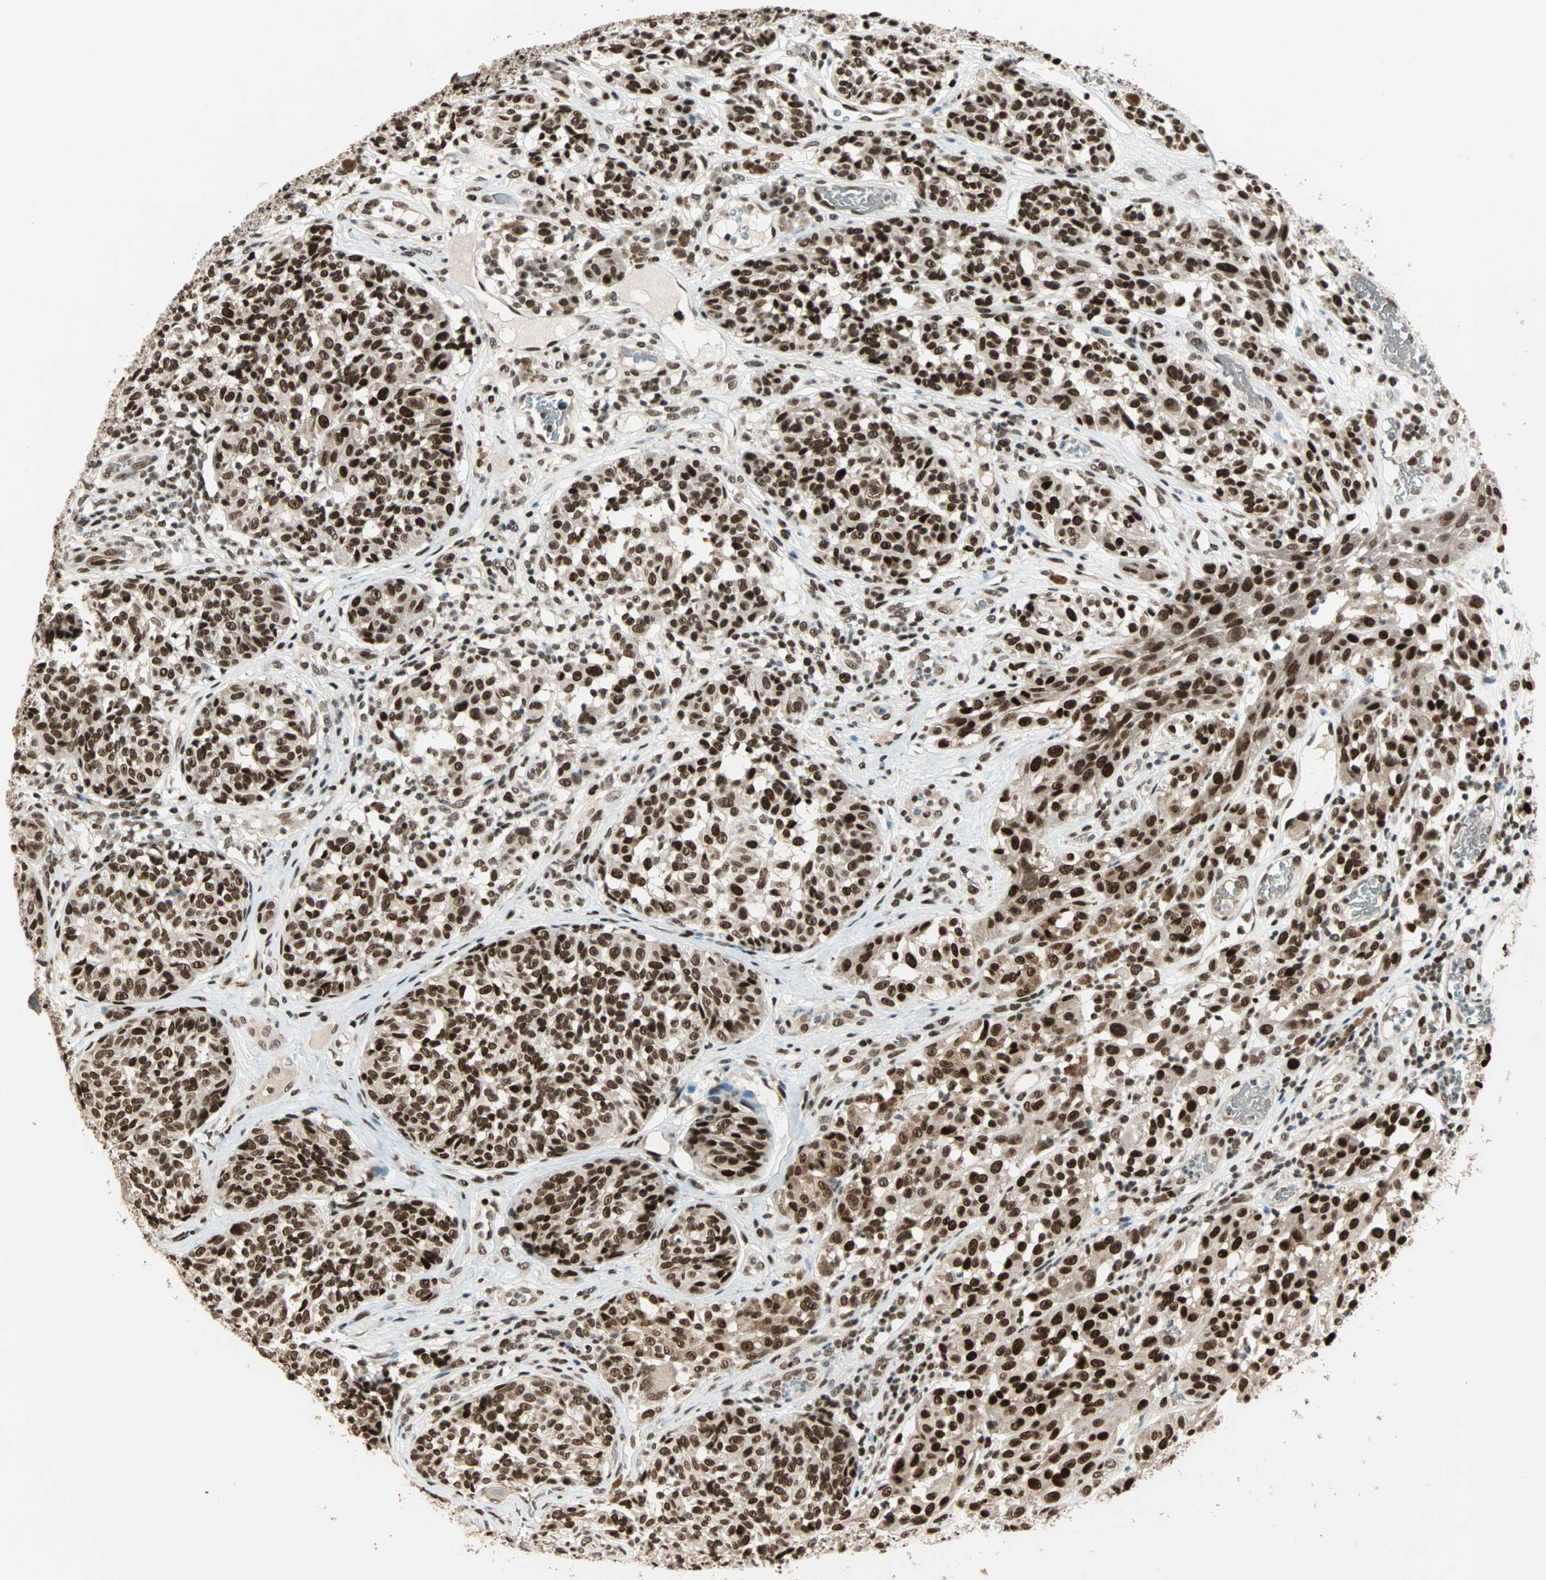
{"staining": {"intensity": "strong", "quantity": ">75%", "location": "nuclear"}, "tissue": "melanoma", "cell_type": "Tumor cells", "image_type": "cancer", "snomed": [{"axis": "morphology", "description": "Malignant melanoma, NOS"}, {"axis": "topography", "description": "Skin"}], "caption": "Melanoma tissue exhibits strong nuclear staining in about >75% of tumor cells, visualized by immunohistochemistry.", "gene": "MDC1", "patient": {"sex": "female", "age": 46}}